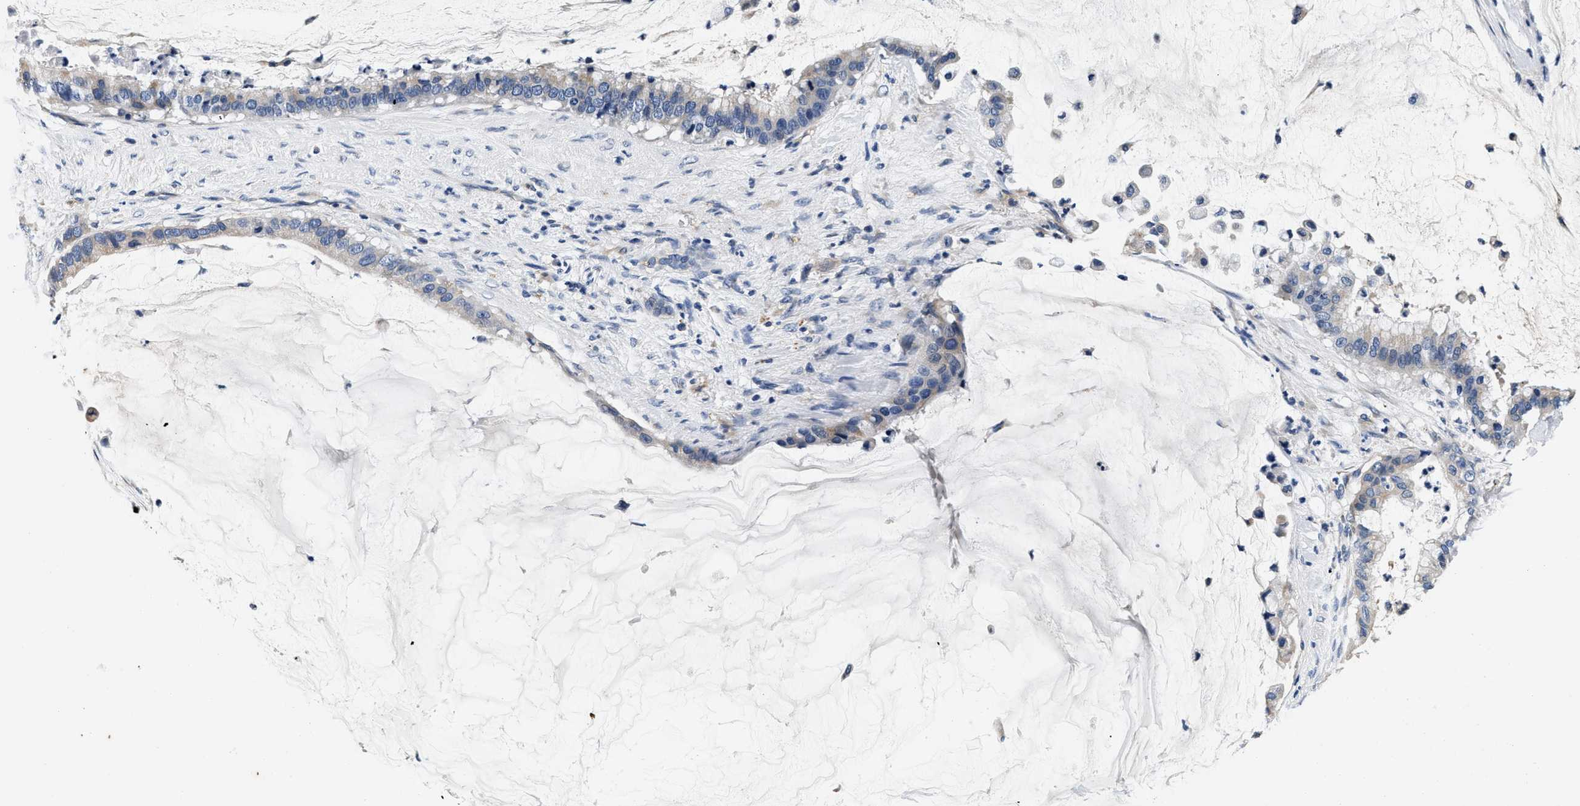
{"staining": {"intensity": "weak", "quantity": "<25%", "location": "cytoplasmic/membranous"}, "tissue": "pancreatic cancer", "cell_type": "Tumor cells", "image_type": "cancer", "snomed": [{"axis": "morphology", "description": "Adenocarcinoma, NOS"}, {"axis": "topography", "description": "Pancreas"}], "caption": "The micrograph demonstrates no staining of tumor cells in adenocarcinoma (pancreatic).", "gene": "ABCG8", "patient": {"sex": "male", "age": 41}}